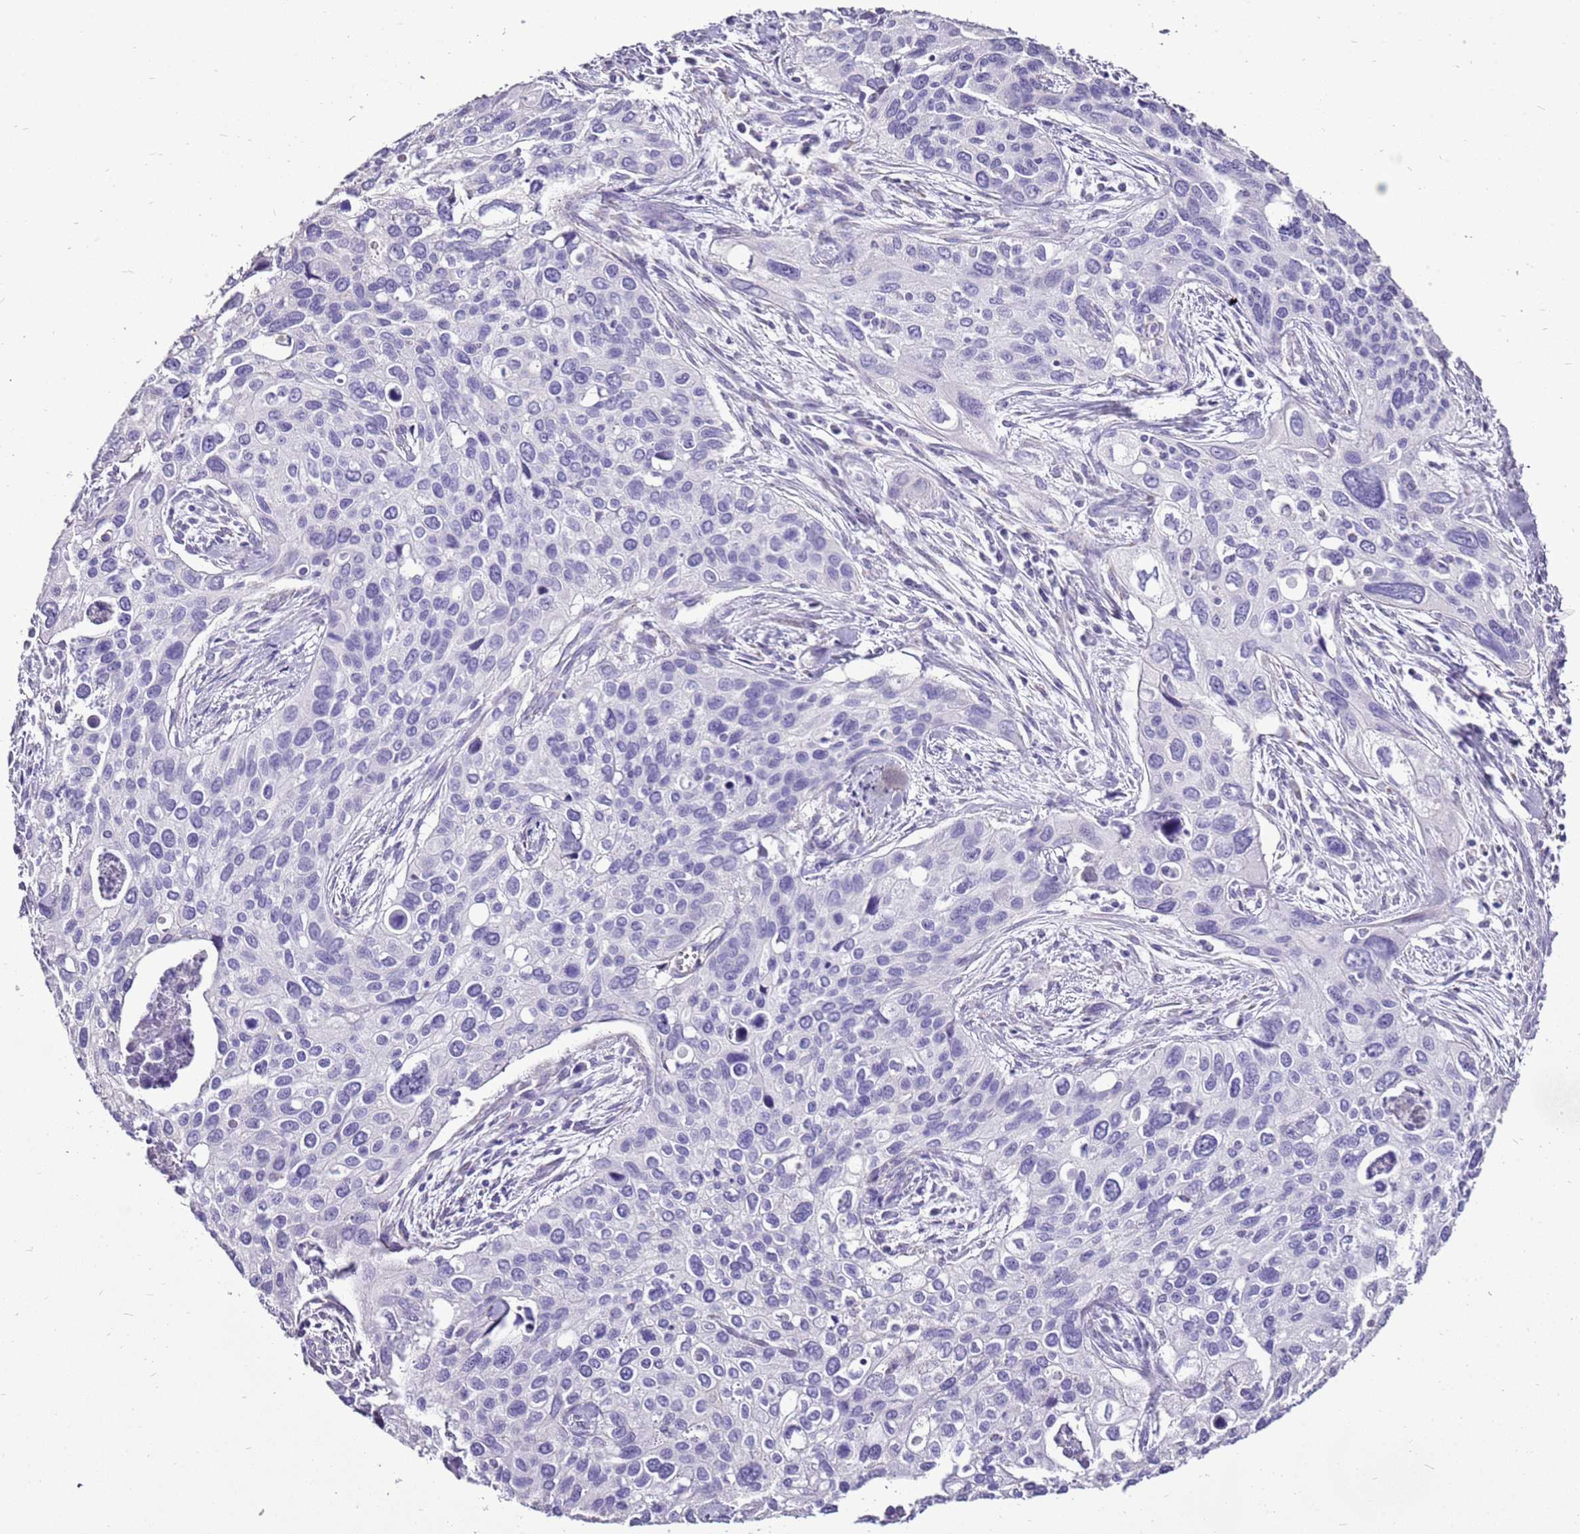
{"staining": {"intensity": "negative", "quantity": "none", "location": "none"}, "tissue": "cervical cancer", "cell_type": "Tumor cells", "image_type": "cancer", "snomed": [{"axis": "morphology", "description": "Squamous cell carcinoma, NOS"}, {"axis": "topography", "description": "Cervix"}], "caption": "This image is of cervical cancer stained with IHC to label a protein in brown with the nuclei are counter-stained blue. There is no staining in tumor cells.", "gene": "ACSS3", "patient": {"sex": "female", "age": 55}}